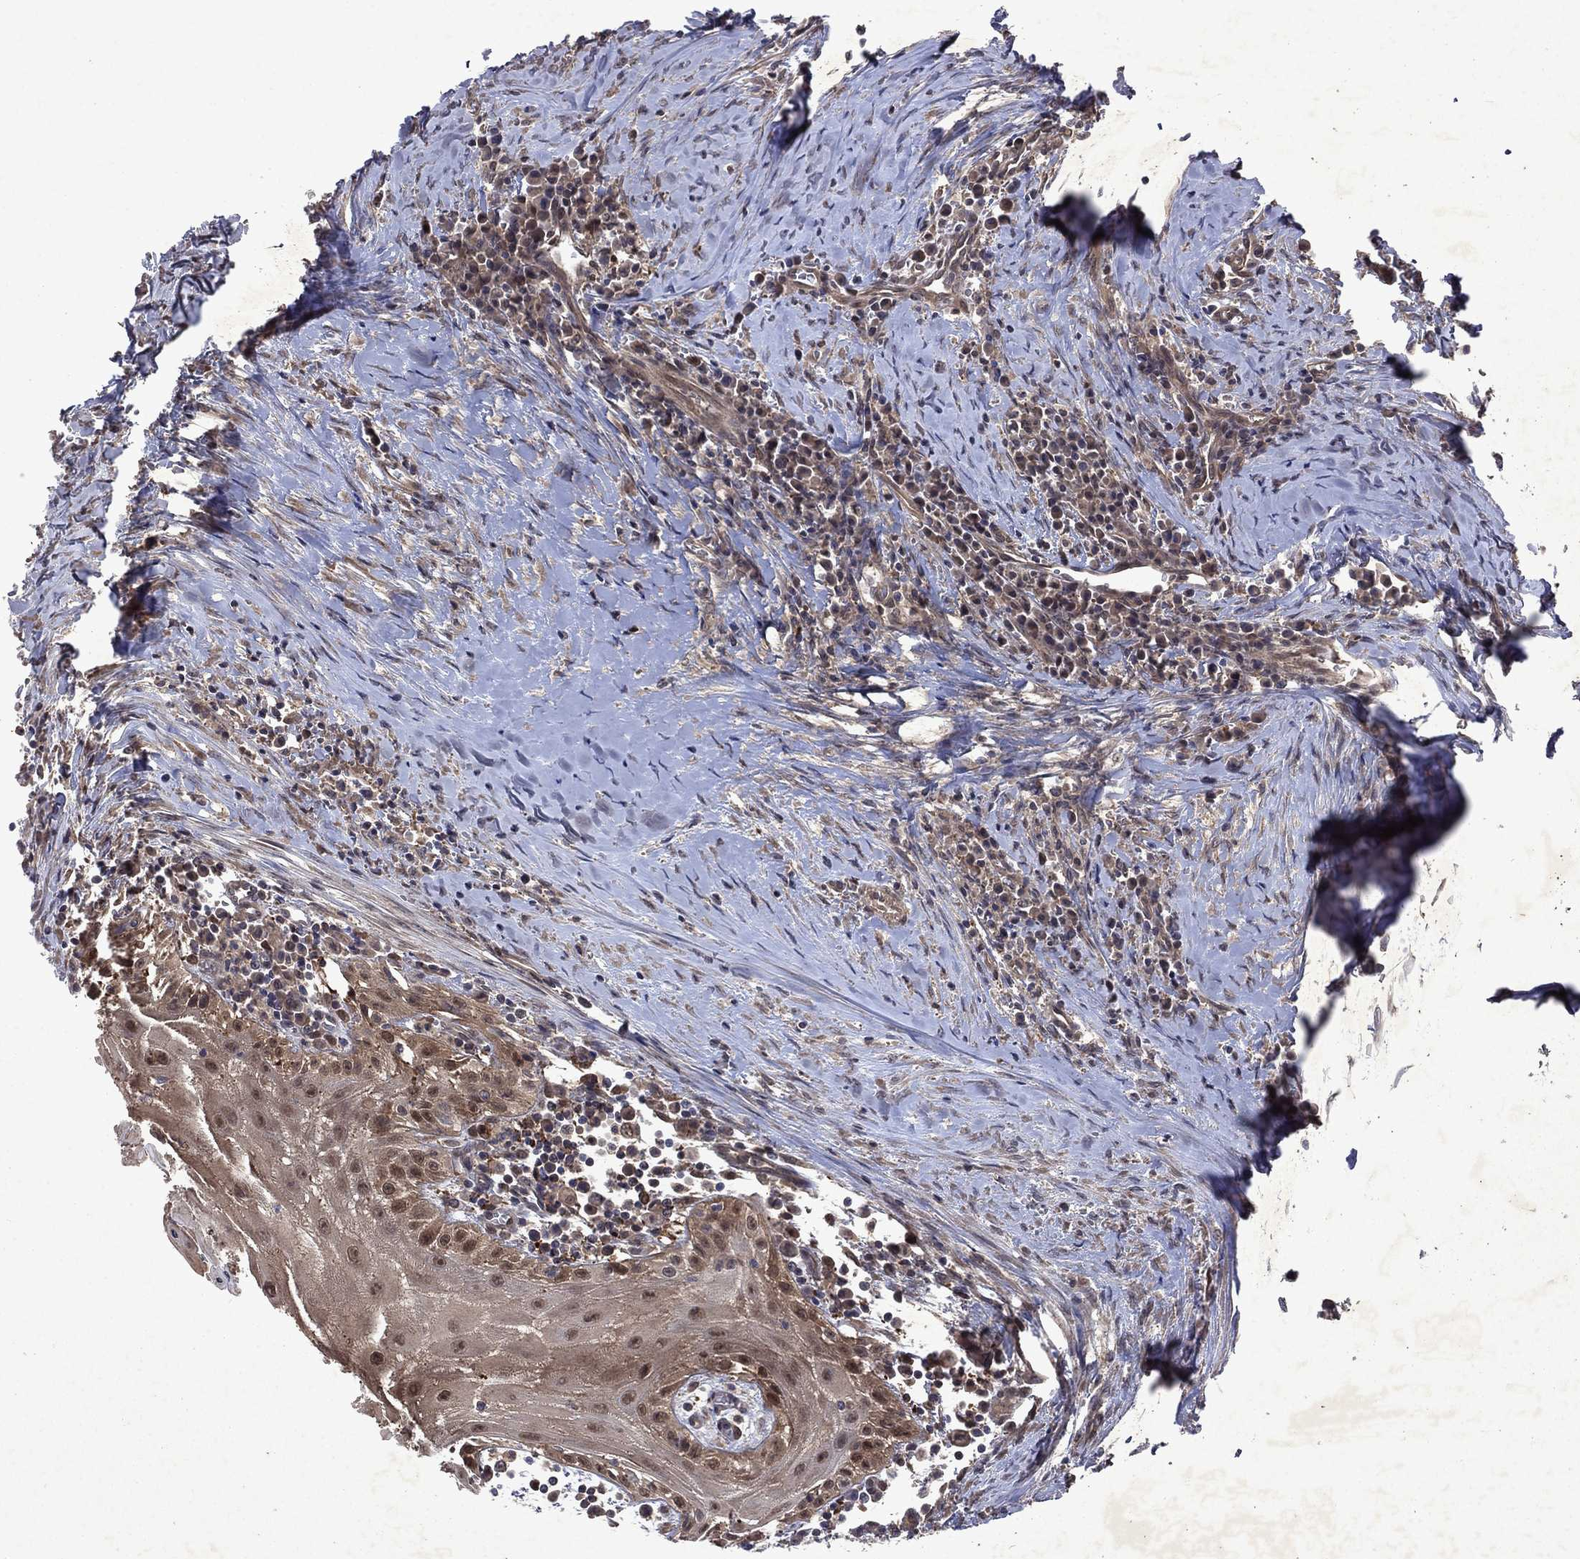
{"staining": {"intensity": "moderate", "quantity": "25%-75%", "location": "cytoplasmic/membranous,nuclear"}, "tissue": "head and neck cancer", "cell_type": "Tumor cells", "image_type": "cancer", "snomed": [{"axis": "morphology", "description": "Squamous cell carcinoma, NOS"}, {"axis": "topography", "description": "Oral tissue"}, {"axis": "topography", "description": "Head-Neck"}], "caption": "Immunohistochemical staining of head and neck cancer (squamous cell carcinoma) exhibits medium levels of moderate cytoplasmic/membranous and nuclear protein positivity in approximately 25%-75% of tumor cells. The staining was performed using DAB to visualize the protein expression in brown, while the nuclei were stained in blue with hematoxylin (Magnification: 20x).", "gene": "MTAP", "patient": {"sex": "male", "age": 58}}